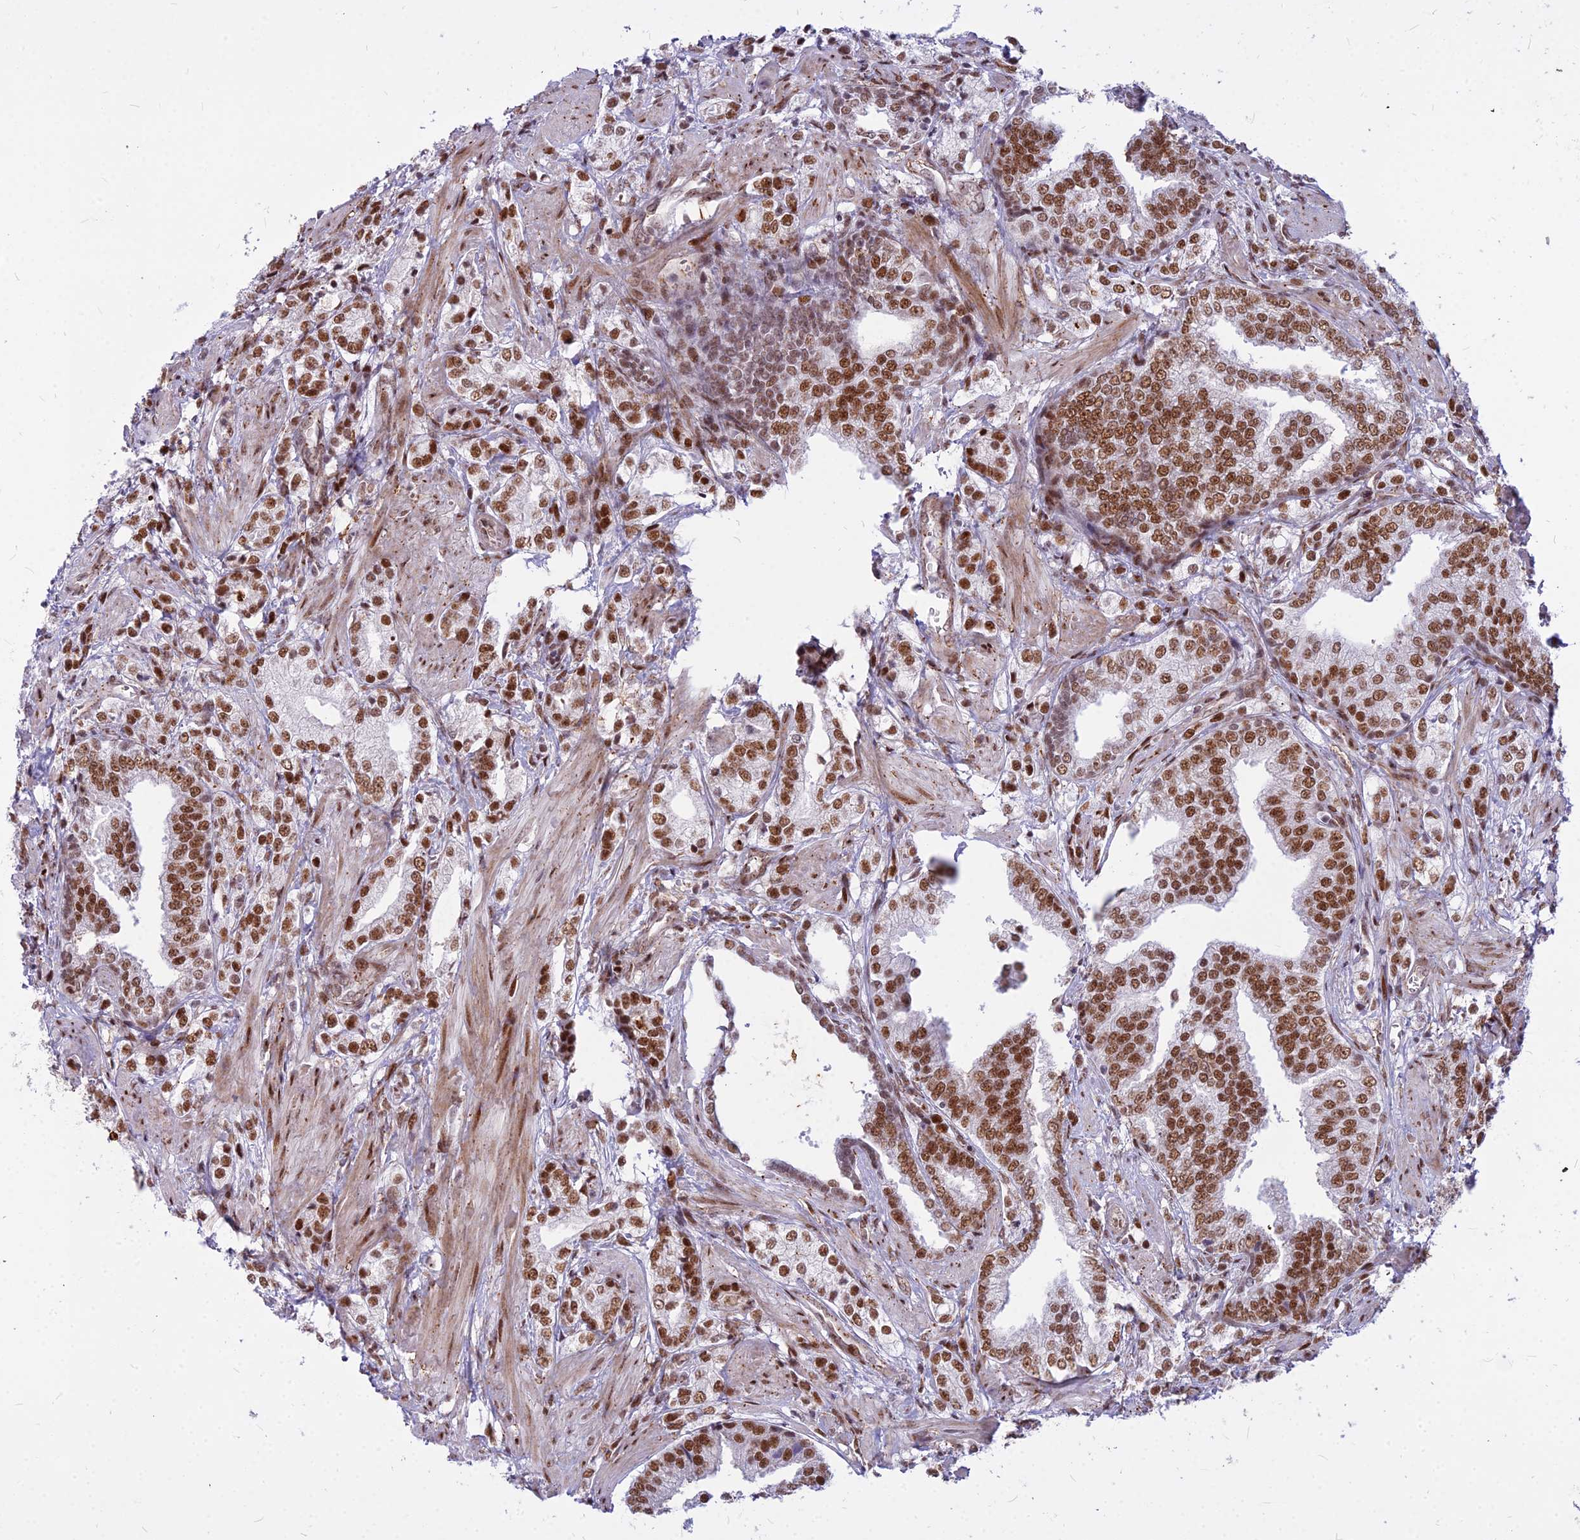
{"staining": {"intensity": "moderate", "quantity": ">75%", "location": "nuclear"}, "tissue": "prostate cancer", "cell_type": "Tumor cells", "image_type": "cancer", "snomed": [{"axis": "morphology", "description": "Adenocarcinoma, High grade"}, {"axis": "topography", "description": "Prostate"}], "caption": "Protein expression analysis of prostate high-grade adenocarcinoma reveals moderate nuclear positivity in approximately >75% of tumor cells. The staining was performed using DAB (3,3'-diaminobenzidine), with brown indicating positive protein expression. Nuclei are stained blue with hematoxylin.", "gene": "ALG10", "patient": {"sex": "male", "age": 50}}